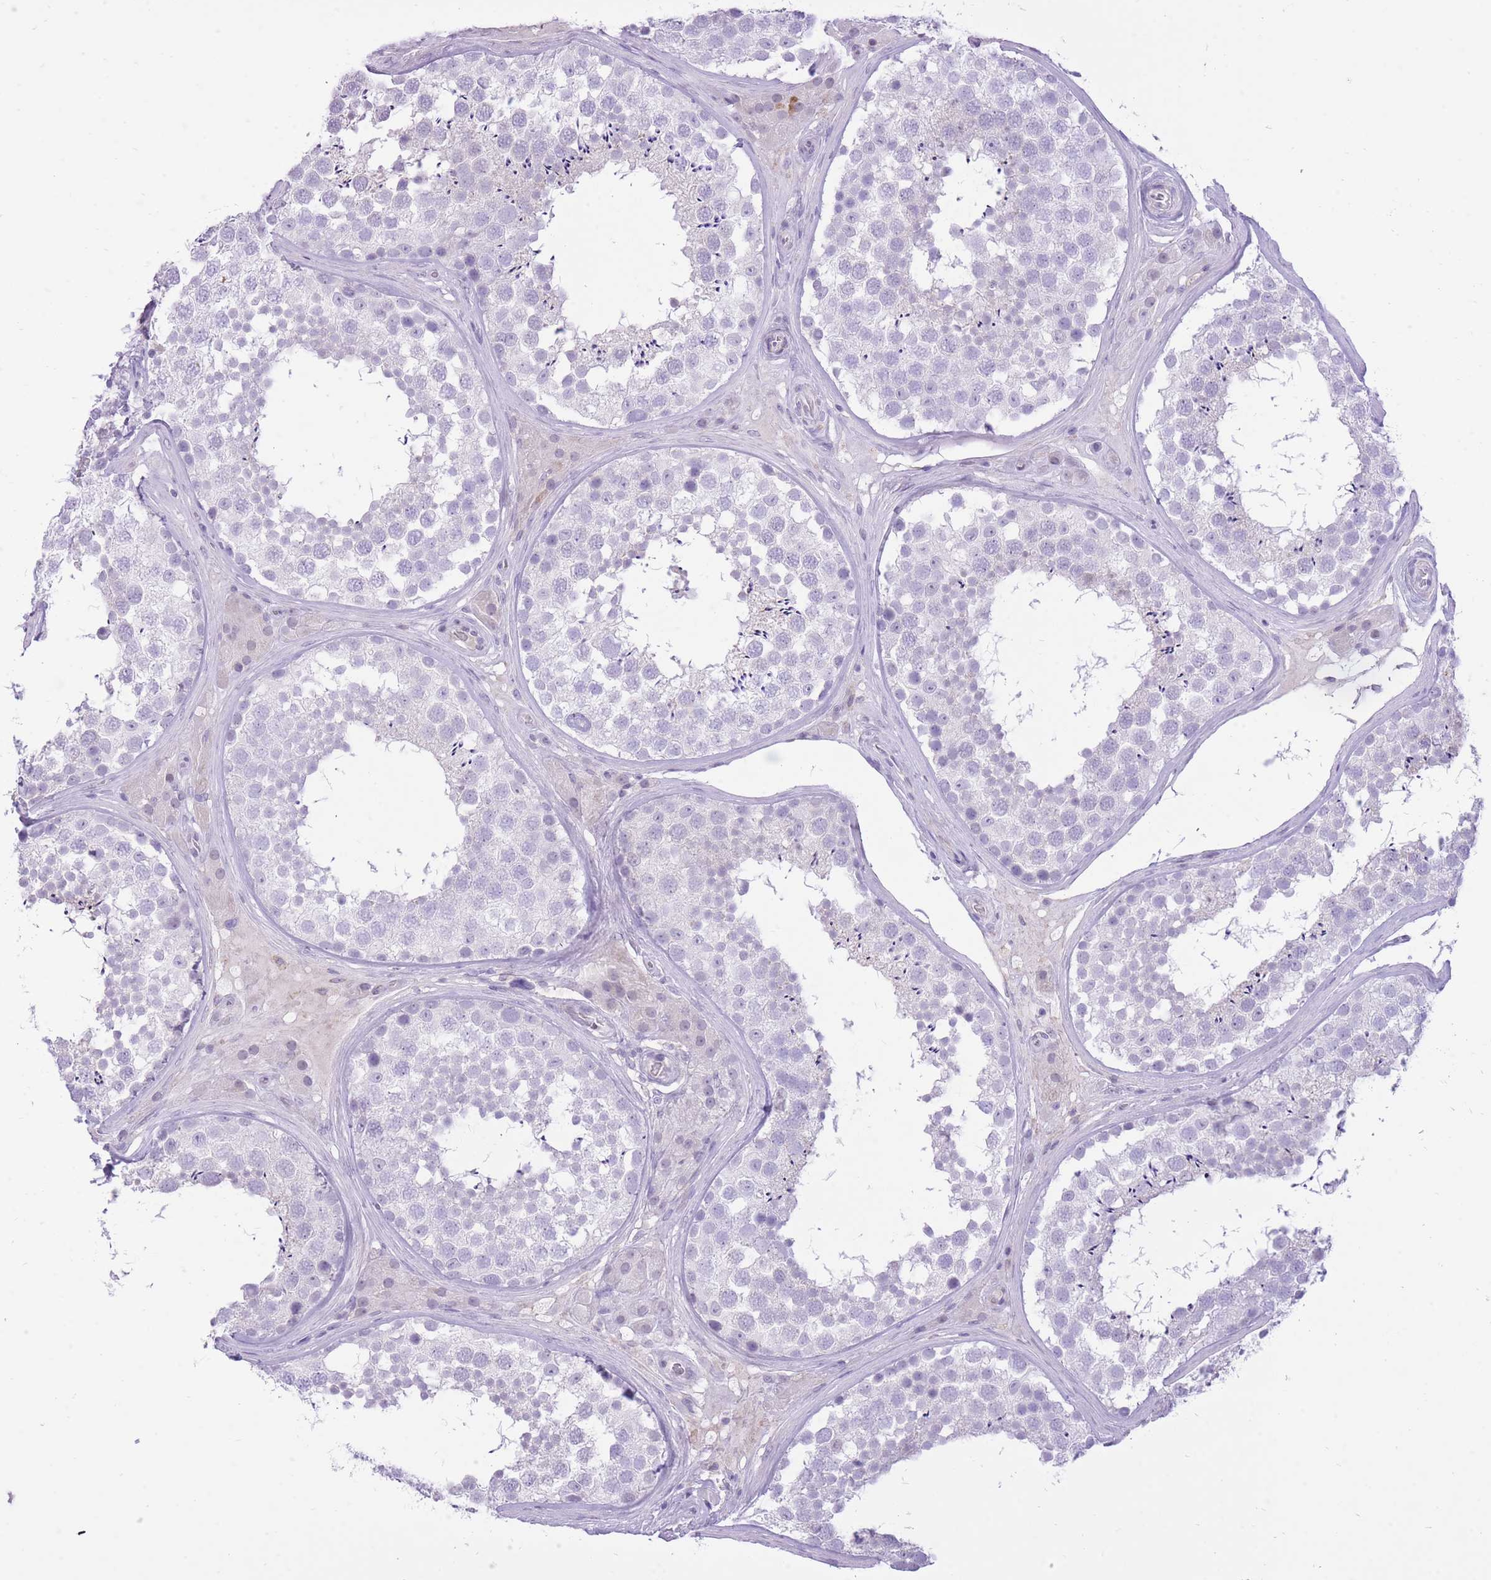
{"staining": {"intensity": "negative", "quantity": "none", "location": "none"}, "tissue": "testis", "cell_type": "Cells in seminiferous ducts", "image_type": "normal", "snomed": [{"axis": "morphology", "description": "Normal tissue, NOS"}, {"axis": "topography", "description": "Testis"}], "caption": "This photomicrograph is of unremarkable testis stained with immunohistochemistry (IHC) to label a protein in brown with the nuclei are counter-stained blue. There is no expression in cells in seminiferous ducts. (Immunohistochemistry (ihc), brightfield microscopy, high magnification).", "gene": "DENND2D", "patient": {"sex": "male", "age": 46}}